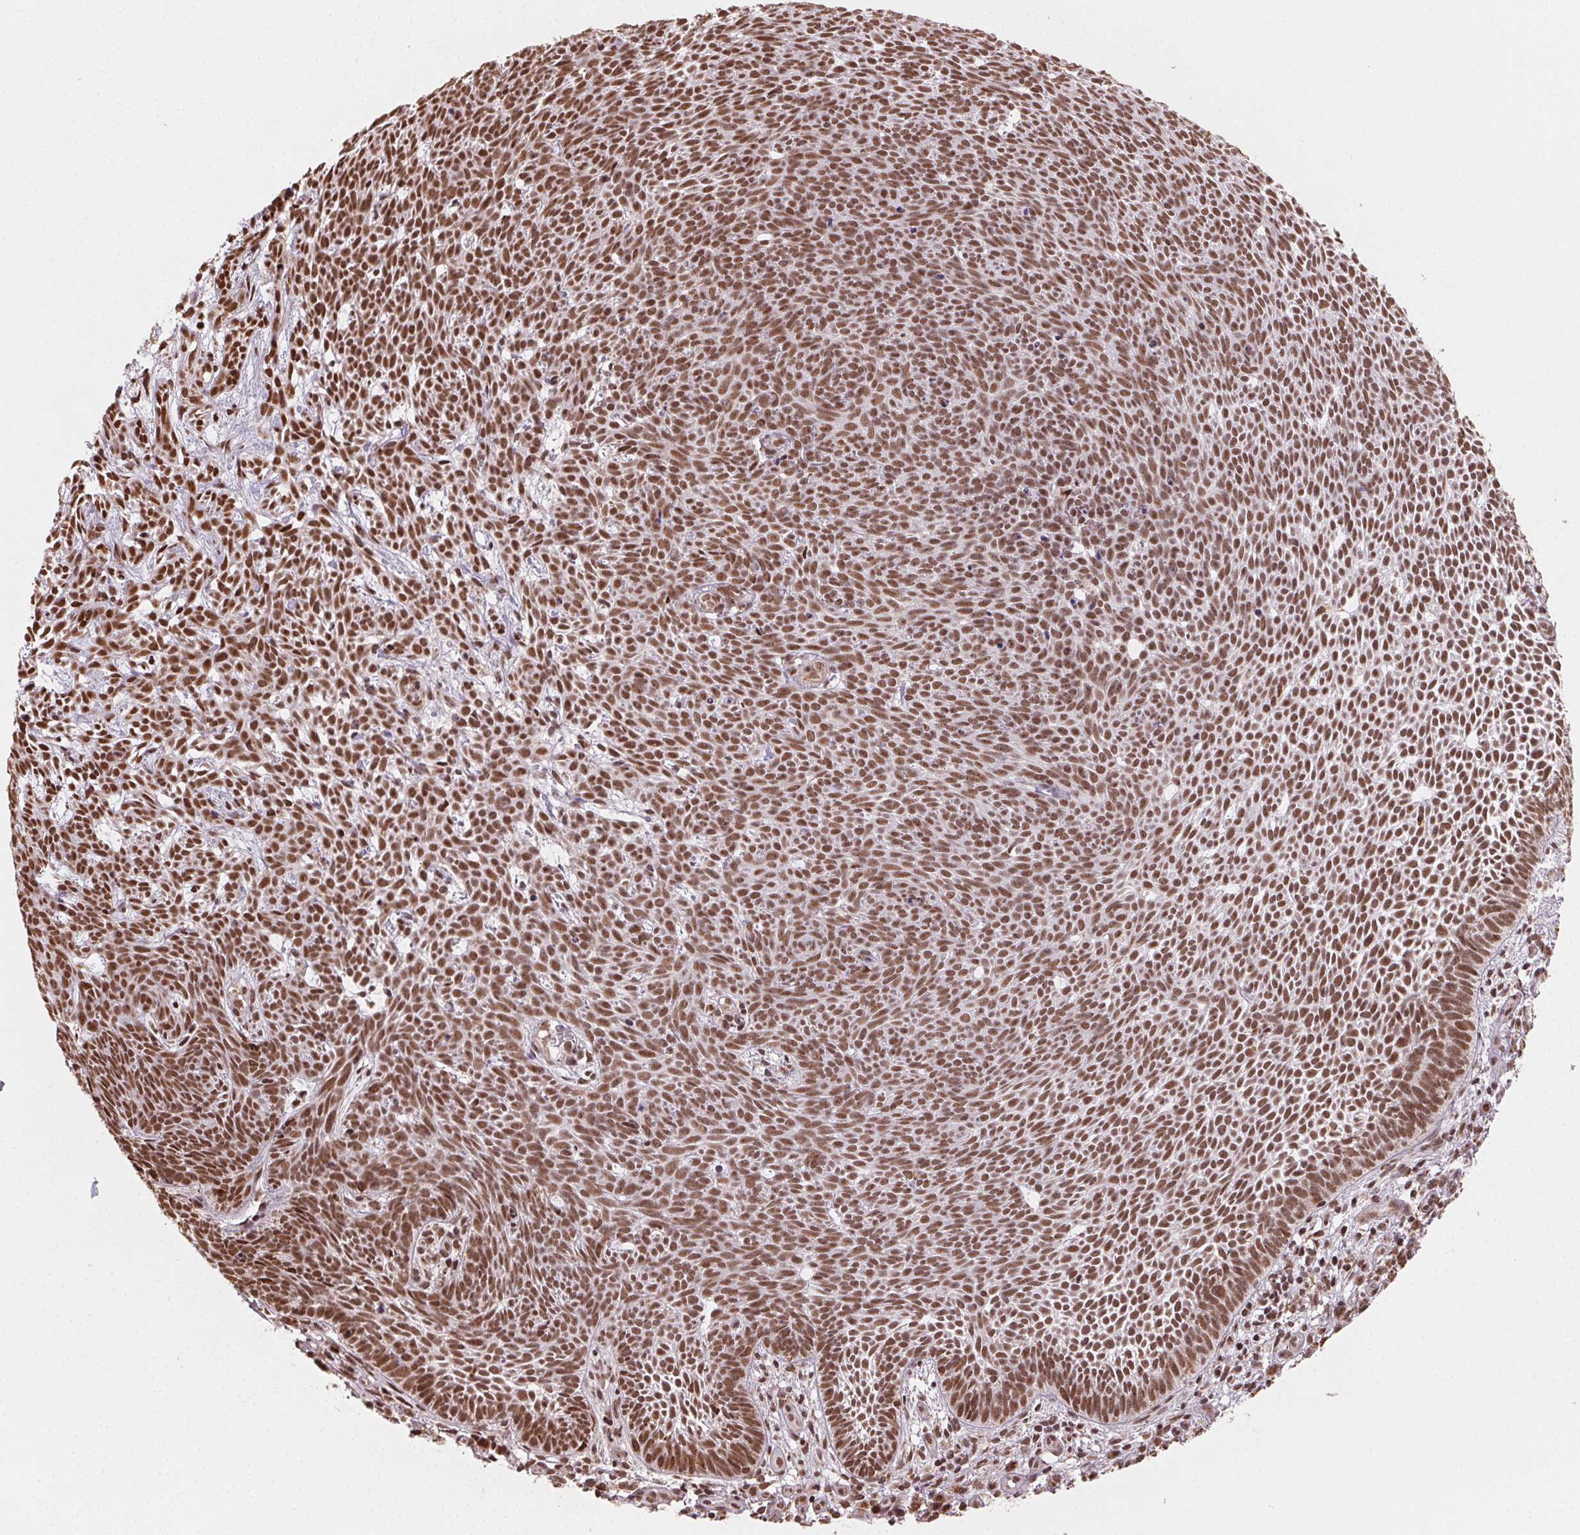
{"staining": {"intensity": "strong", "quantity": ">75%", "location": "nuclear"}, "tissue": "skin cancer", "cell_type": "Tumor cells", "image_type": "cancer", "snomed": [{"axis": "morphology", "description": "Basal cell carcinoma"}, {"axis": "topography", "description": "Skin"}], "caption": "Brown immunohistochemical staining in skin basal cell carcinoma reveals strong nuclear positivity in approximately >75% of tumor cells.", "gene": "TOPORS", "patient": {"sex": "male", "age": 59}}